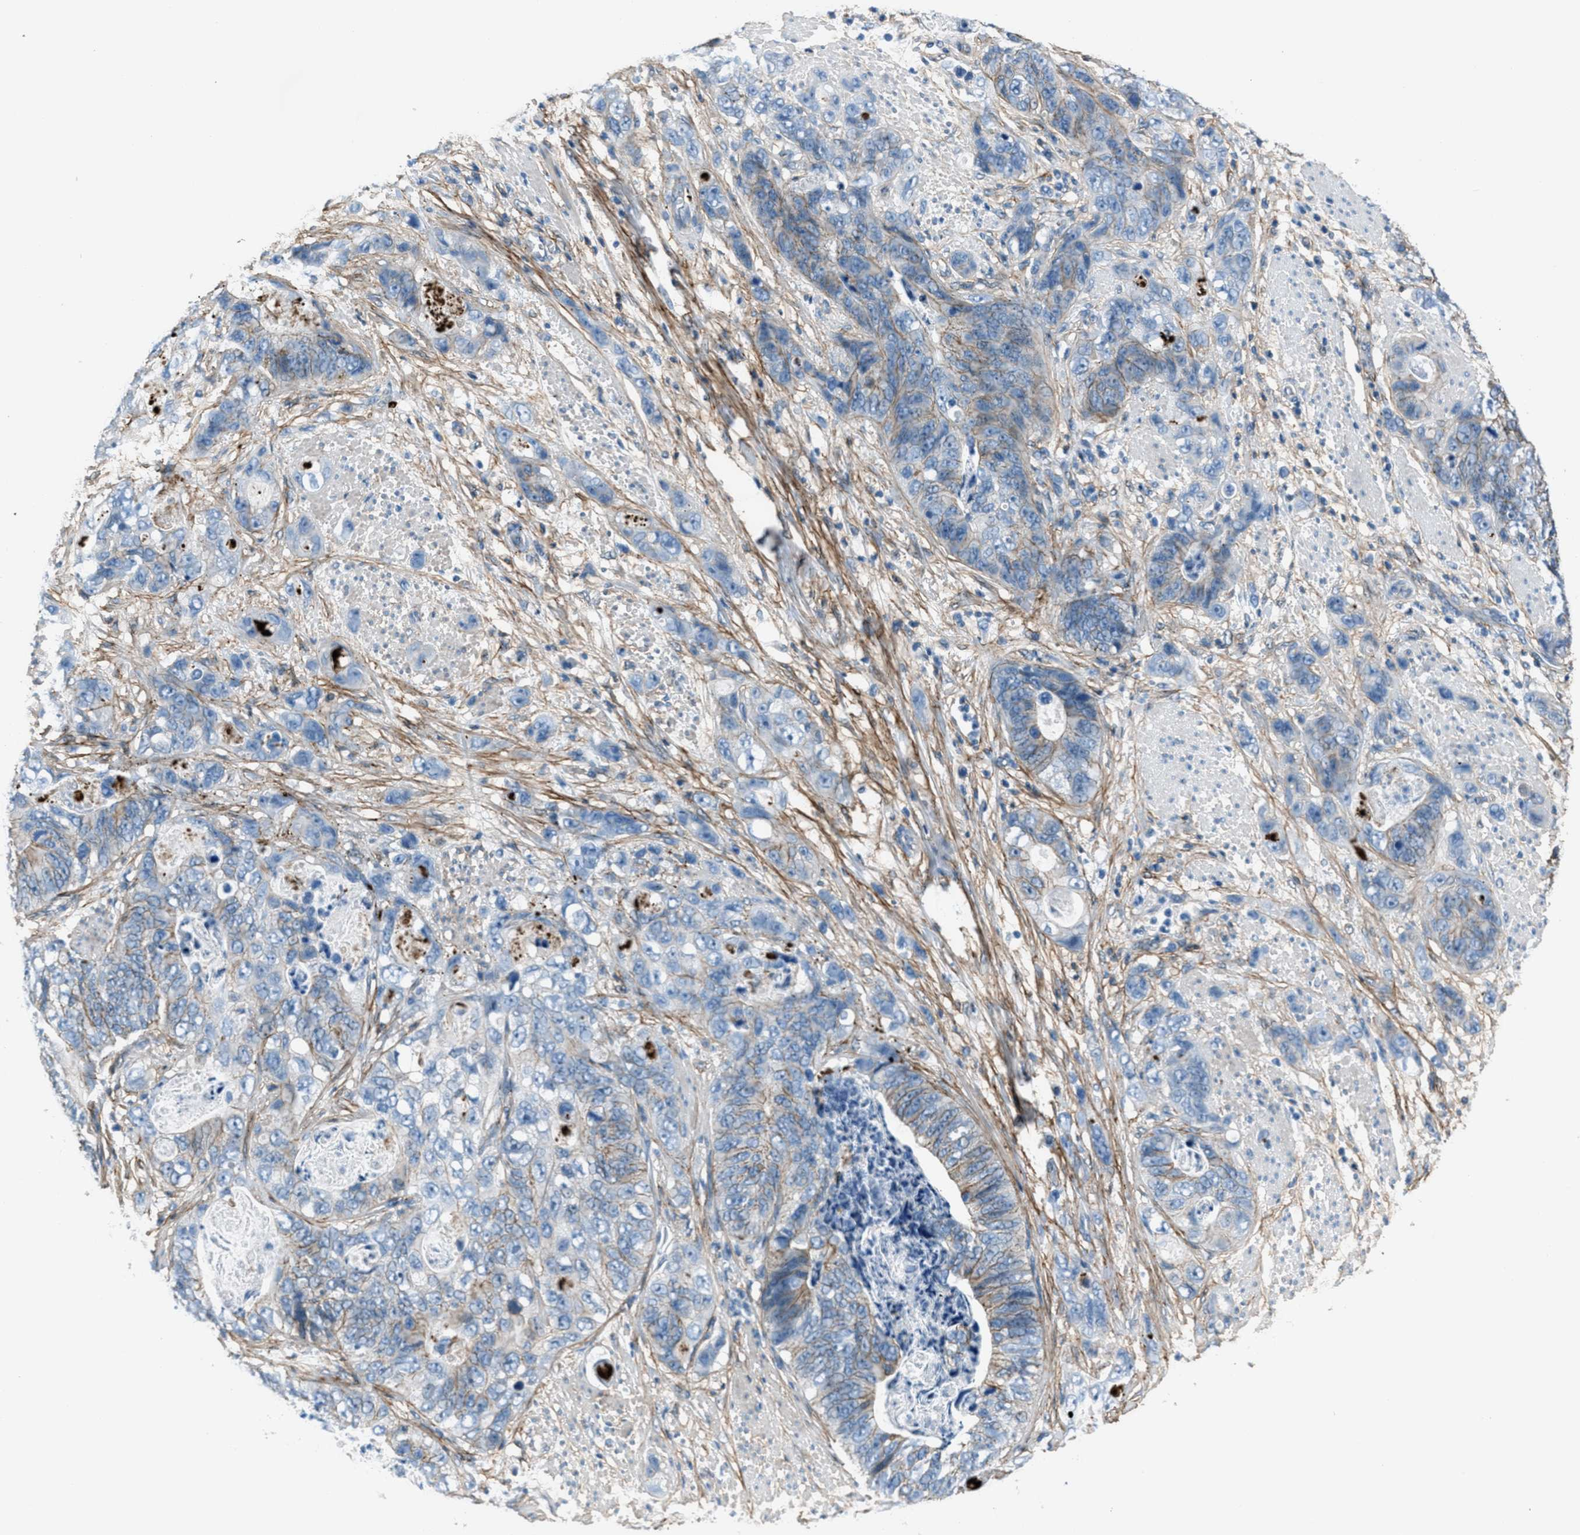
{"staining": {"intensity": "weak", "quantity": "<25%", "location": "cytoplasmic/membranous"}, "tissue": "stomach cancer", "cell_type": "Tumor cells", "image_type": "cancer", "snomed": [{"axis": "morphology", "description": "Adenocarcinoma, NOS"}, {"axis": "topography", "description": "Stomach"}], "caption": "Stomach cancer (adenocarcinoma) was stained to show a protein in brown. There is no significant expression in tumor cells. (DAB immunohistochemistry visualized using brightfield microscopy, high magnification).", "gene": "FBN1", "patient": {"sex": "female", "age": 89}}